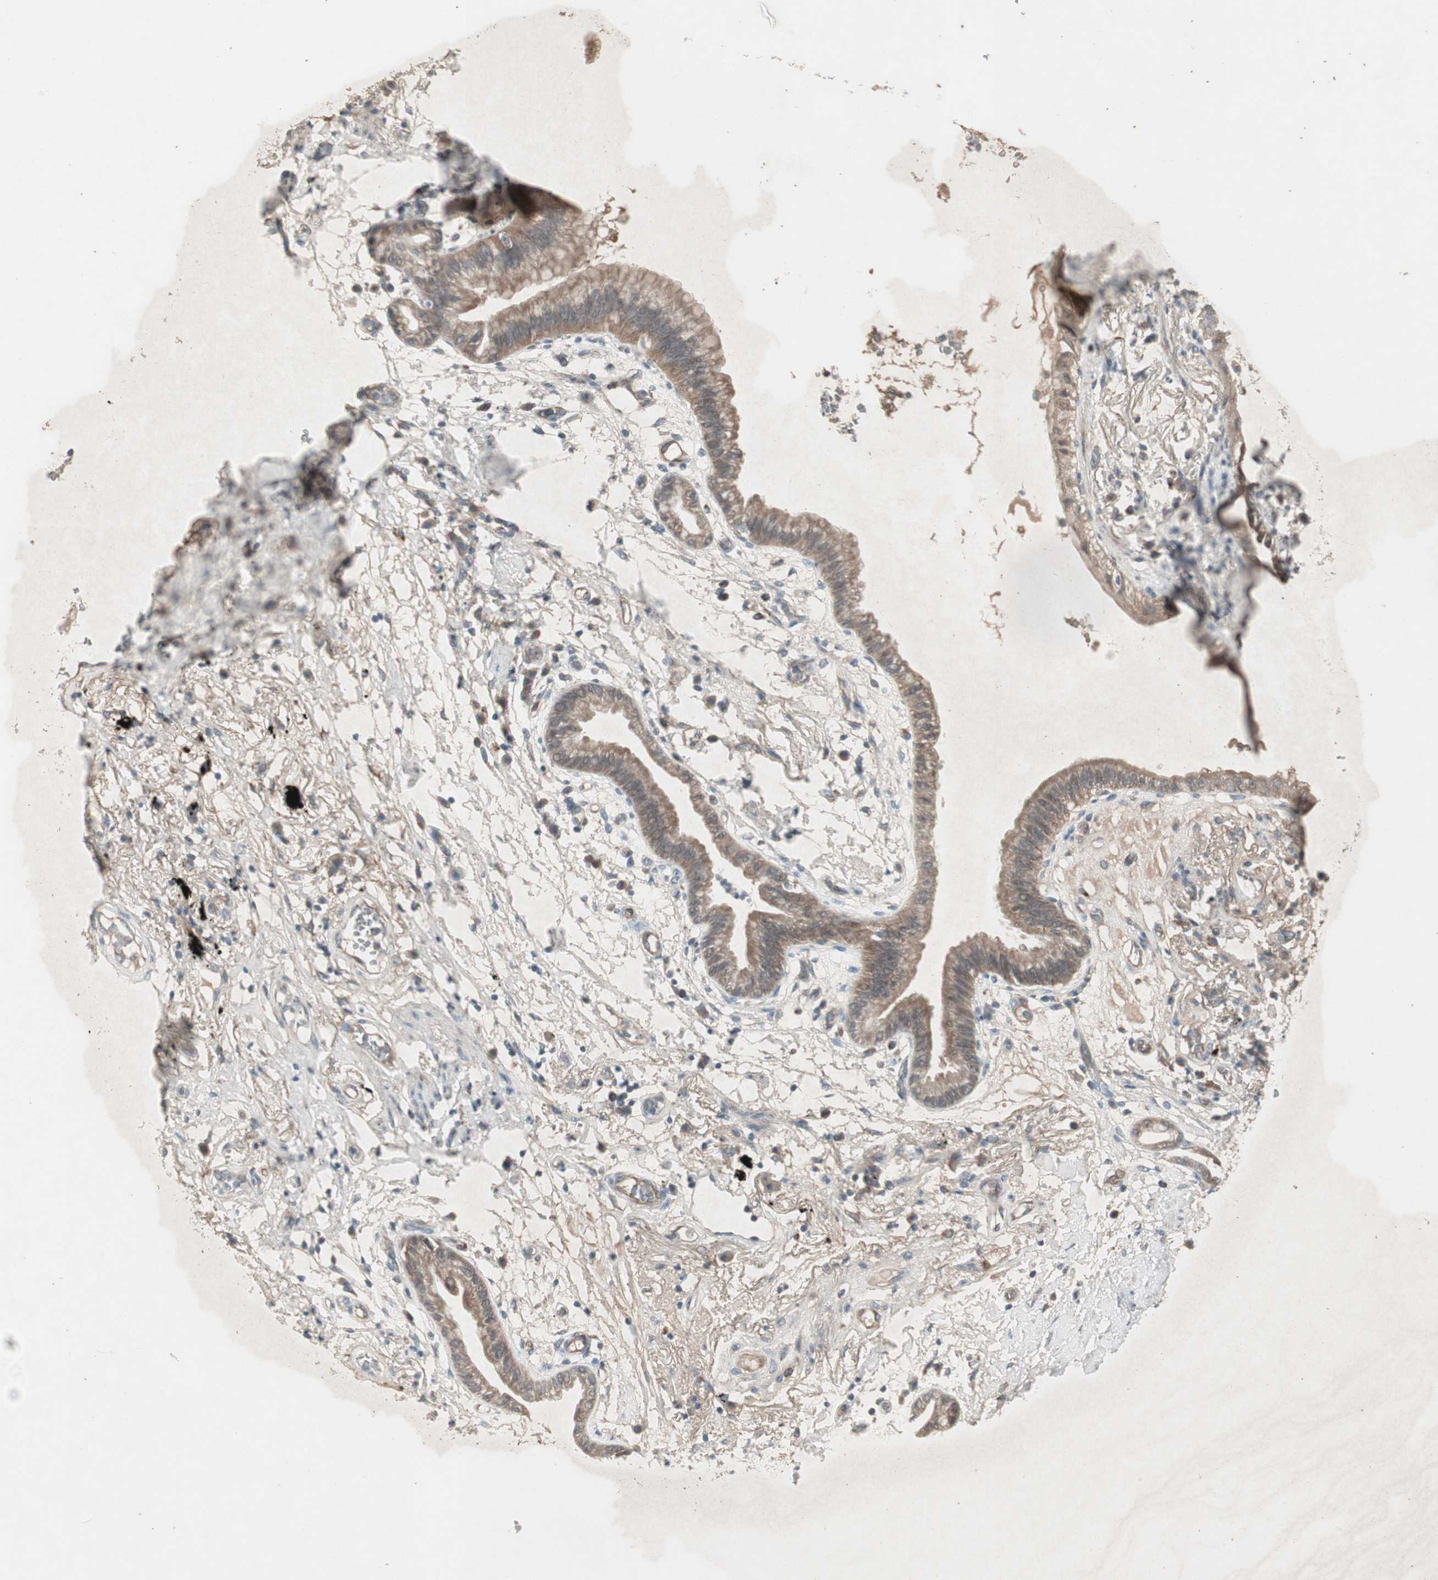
{"staining": {"intensity": "weak", "quantity": "25%-75%", "location": "cytoplasmic/membranous"}, "tissue": "lung cancer", "cell_type": "Tumor cells", "image_type": "cancer", "snomed": [{"axis": "morphology", "description": "Adenocarcinoma, NOS"}, {"axis": "topography", "description": "Lung"}], "caption": "The photomicrograph demonstrates immunohistochemical staining of lung cancer (adenocarcinoma). There is weak cytoplasmic/membranous expression is appreciated in approximately 25%-75% of tumor cells.", "gene": "JMJD7-PLA2G4B", "patient": {"sex": "female", "age": 70}}